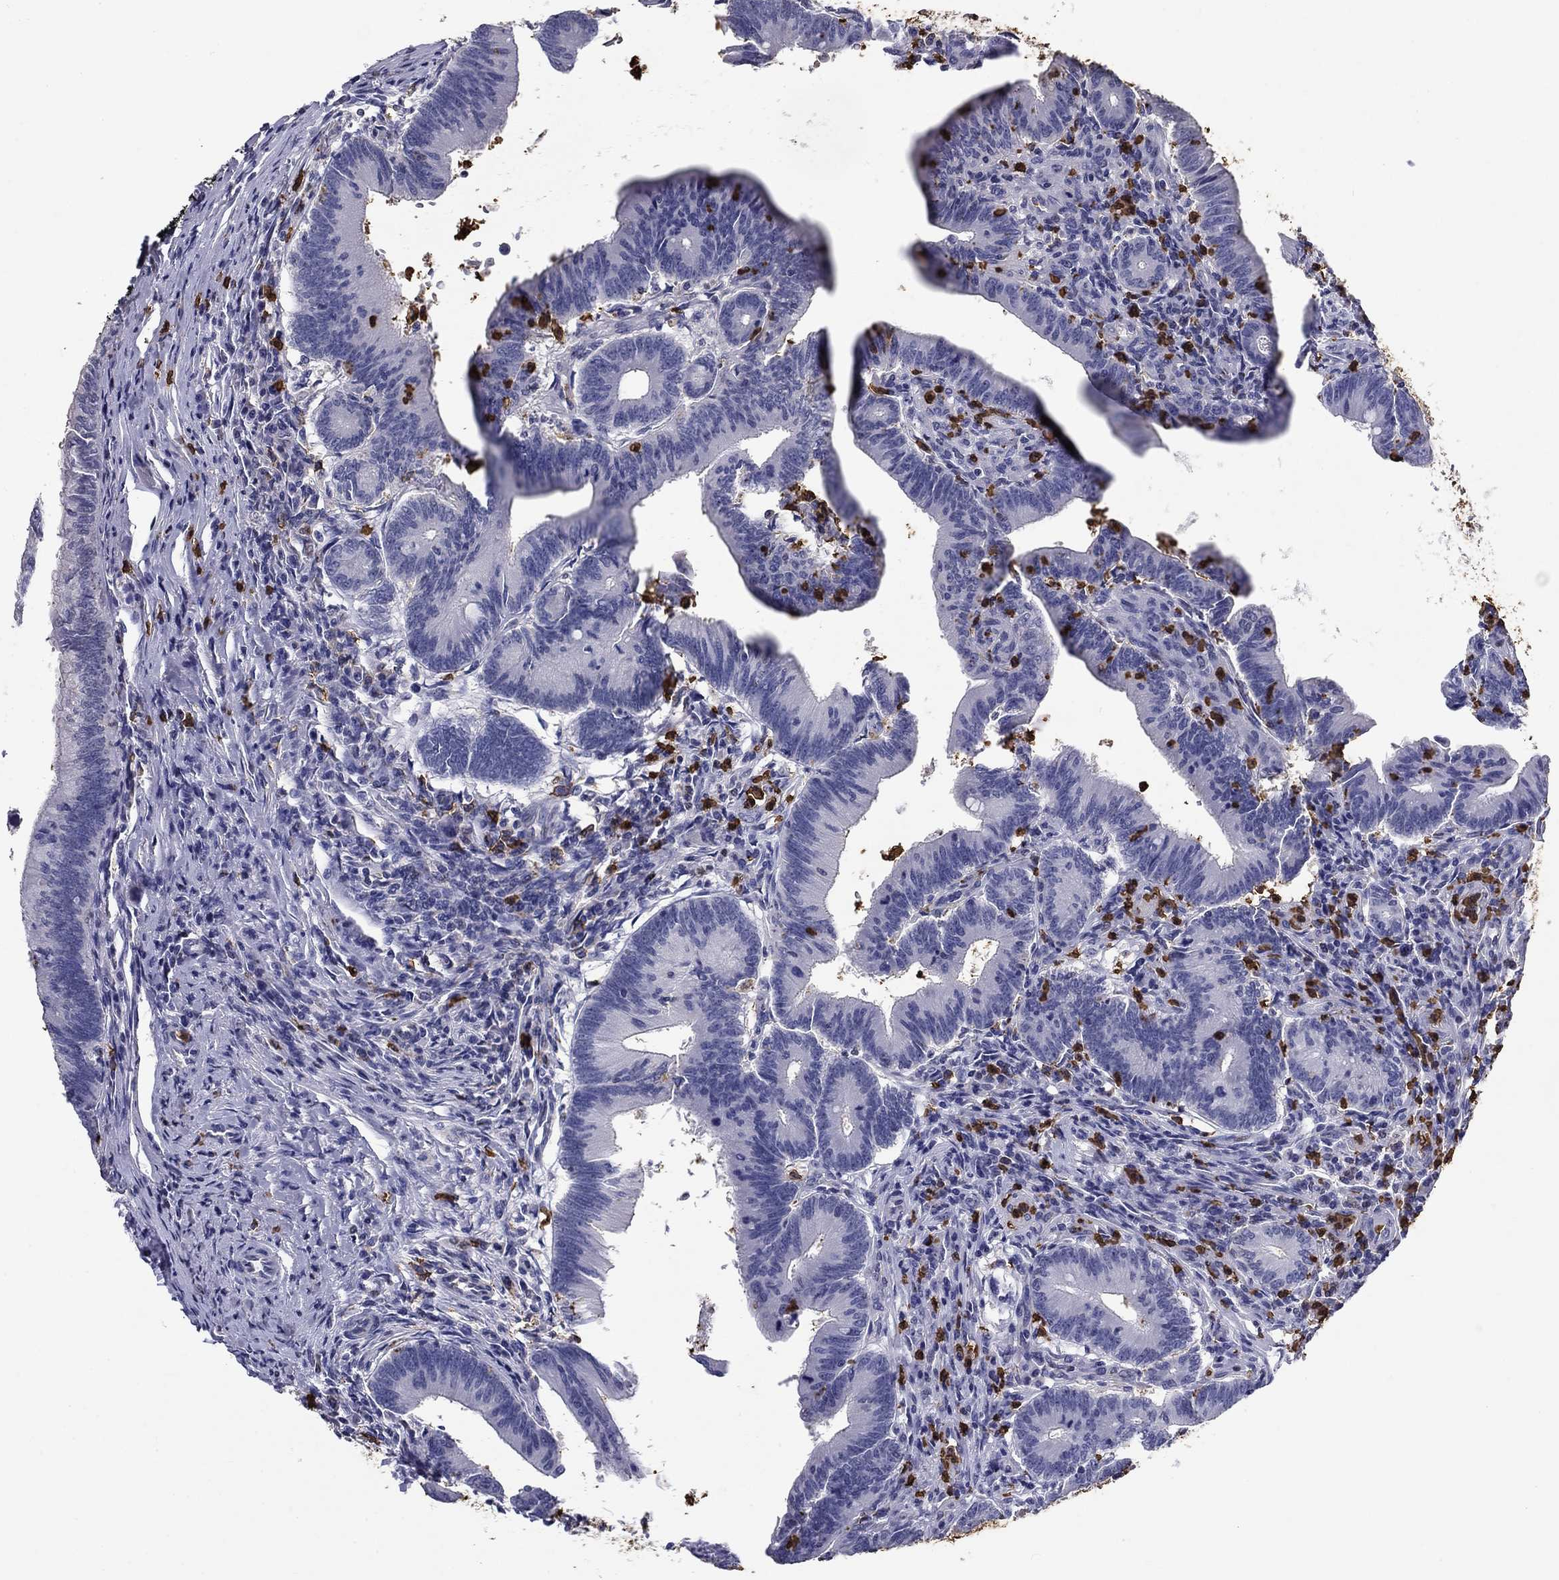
{"staining": {"intensity": "negative", "quantity": "none", "location": "none"}, "tissue": "colorectal cancer", "cell_type": "Tumor cells", "image_type": "cancer", "snomed": [{"axis": "morphology", "description": "Adenocarcinoma, NOS"}, {"axis": "topography", "description": "Colon"}], "caption": "Immunohistochemistry (IHC) photomicrograph of neoplastic tissue: human colorectal adenocarcinoma stained with DAB shows no significant protein staining in tumor cells.", "gene": "IGSF8", "patient": {"sex": "female", "age": 70}}